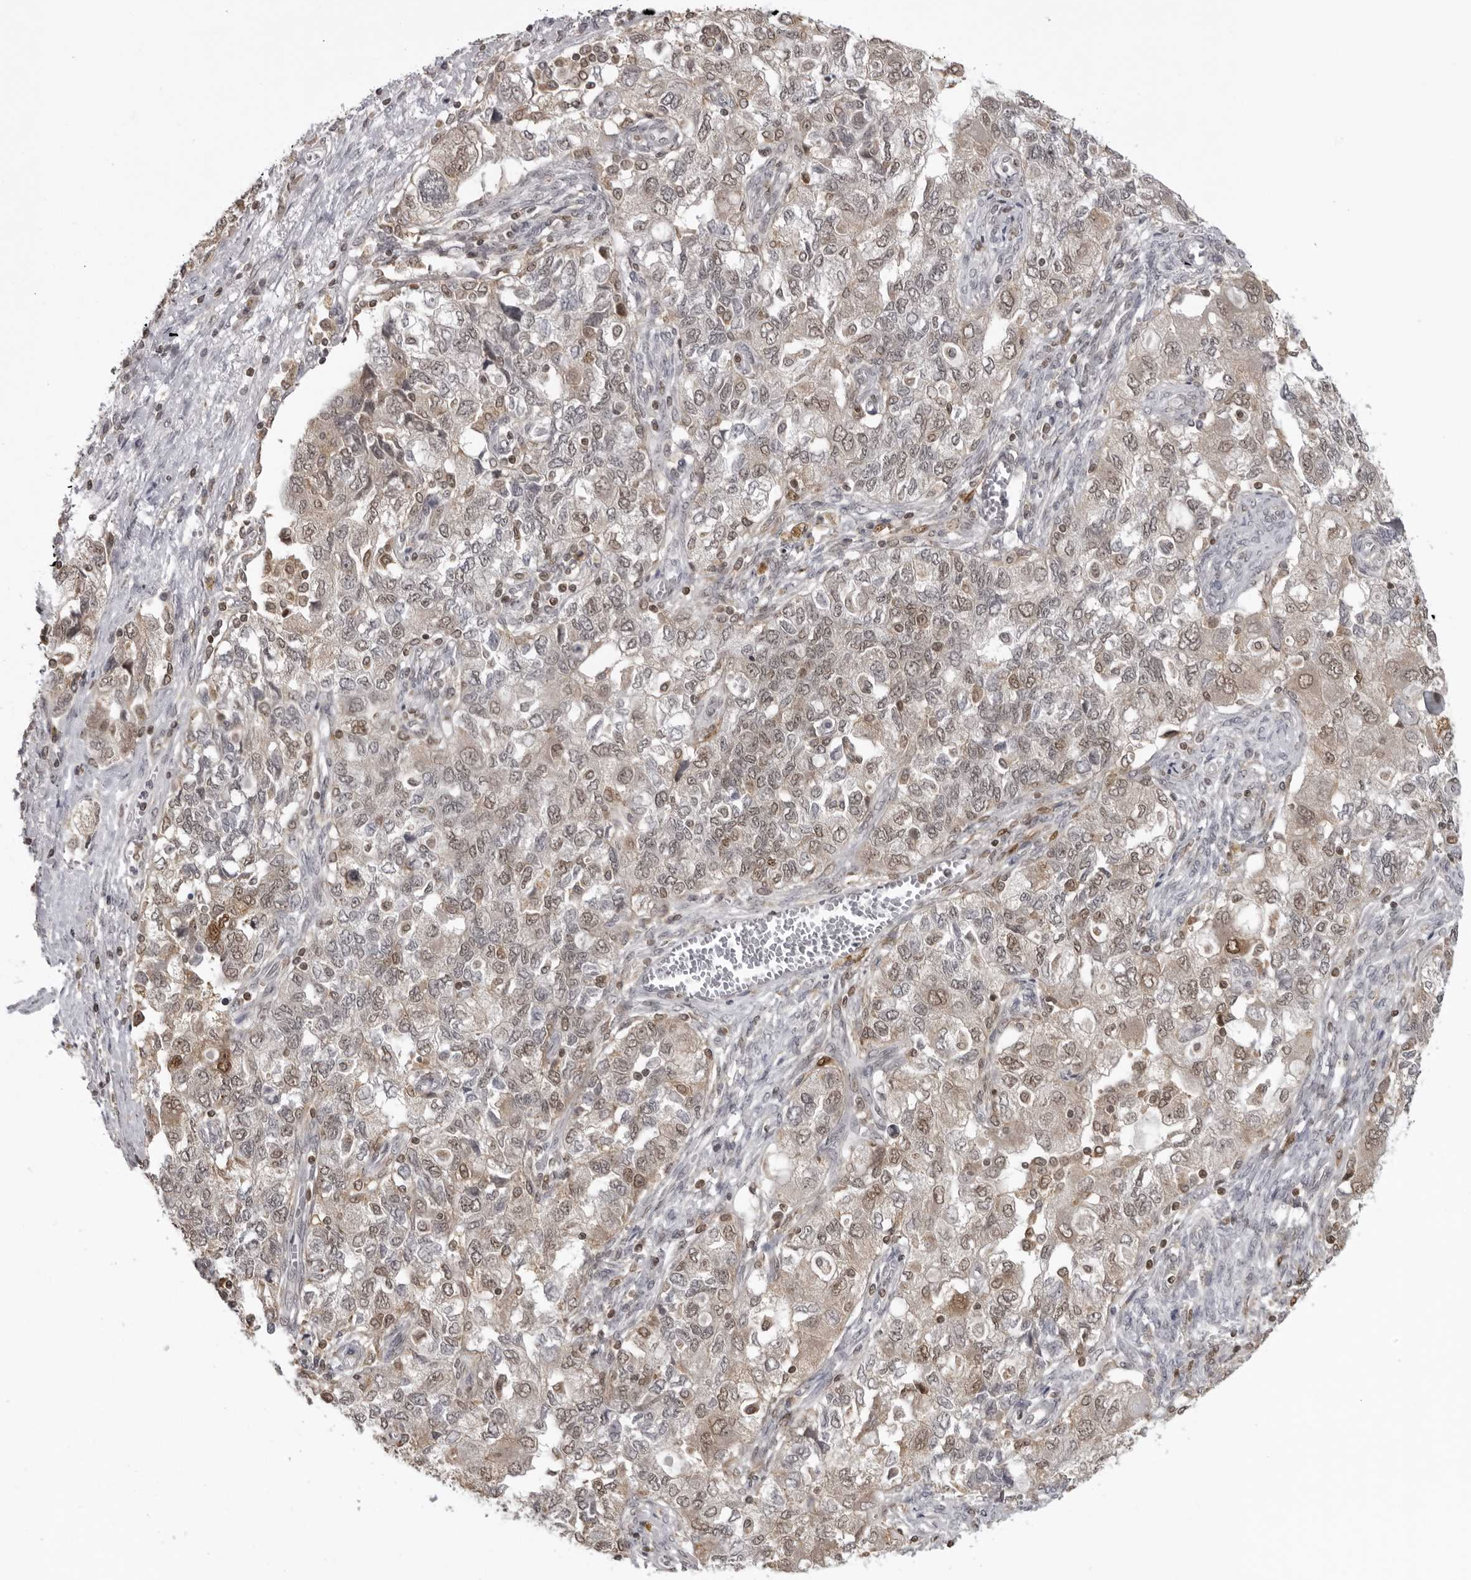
{"staining": {"intensity": "weak", "quantity": ">75%", "location": "cytoplasmic/membranous,nuclear"}, "tissue": "ovarian cancer", "cell_type": "Tumor cells", "image_type": "cancer", "snomed": [{"axis": "morphology", "description": "Carcinoma, NOS"}, {"axis": "morphology", "description": "Cystadenocarcinoma, serous, NOS"}, {"axis": "topography", "description": "Ovary"}], "caption": "The photomicrograph shows staining of ovarian cancer, revealing weak cytoplasmic/membranous and nuclear protein expression (brown color) within tumor cells. The staining is performed using DAB (3,3'-diaminobenzidine) brown chromogen to label protein expression. The nuclei are counter-stained blue using hematoxylin.", "gene": "PDCL3", "patient": {"sex": "female", "age": 69}}